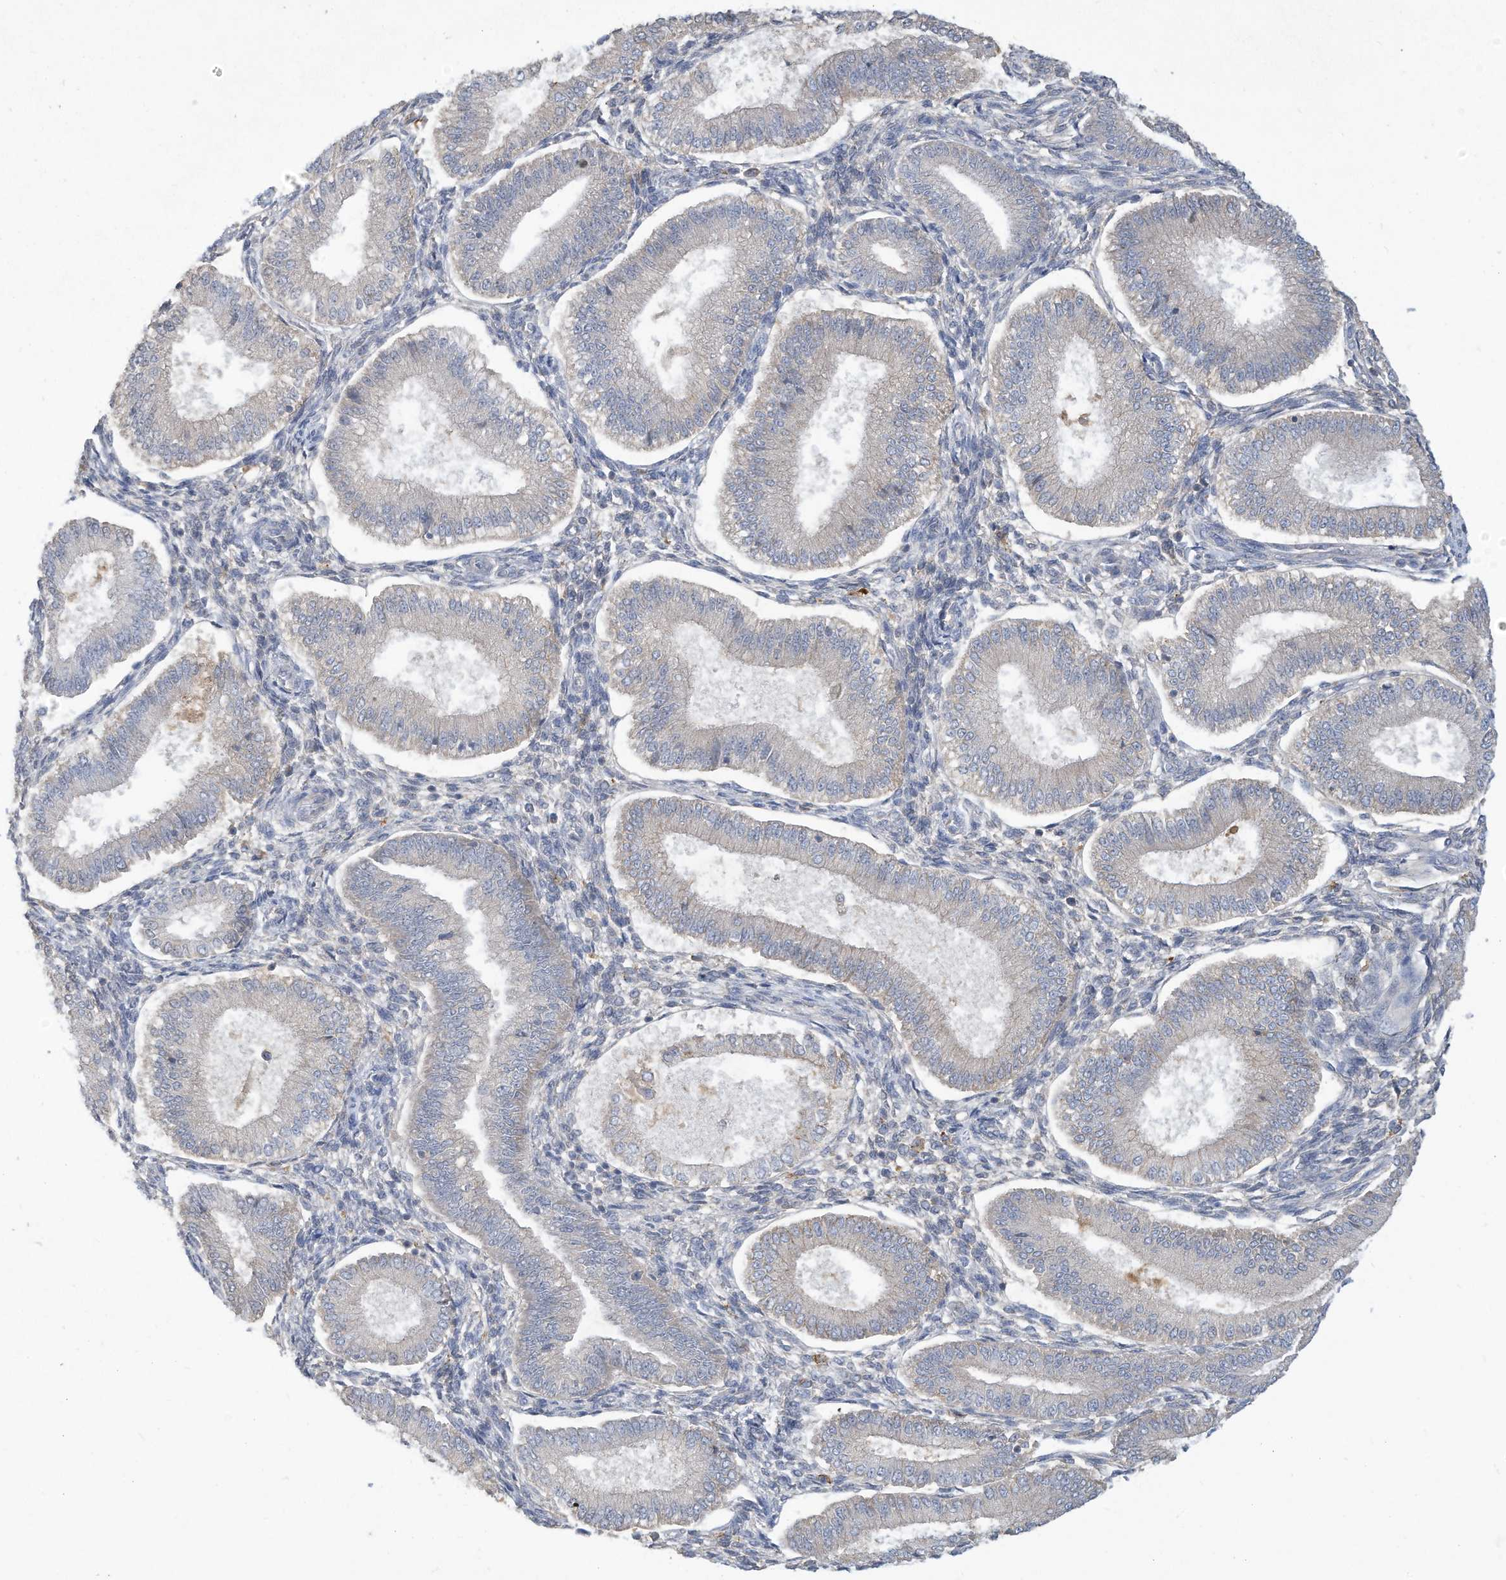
{"staining": {"intensity": "negative", "quantity": "none", "location": "none"}, "tissue": "endometrium", "cell_type": "Cells in endometrial stroma", "image_type": "normal", "snomed": [{"axis": "morphology", "description": "Normal tissue, NOS"}, {"axis": "topography", "description": "Endometrium"}], "caption": "Immunohistochemistry photomicrograph of unremarkable endometrium: endometrium stained with DAB shows no significant protein staining in cells in endometrial stroma.", "gene": "HAS3", "patient": {"sex": "female", "age": 39}}